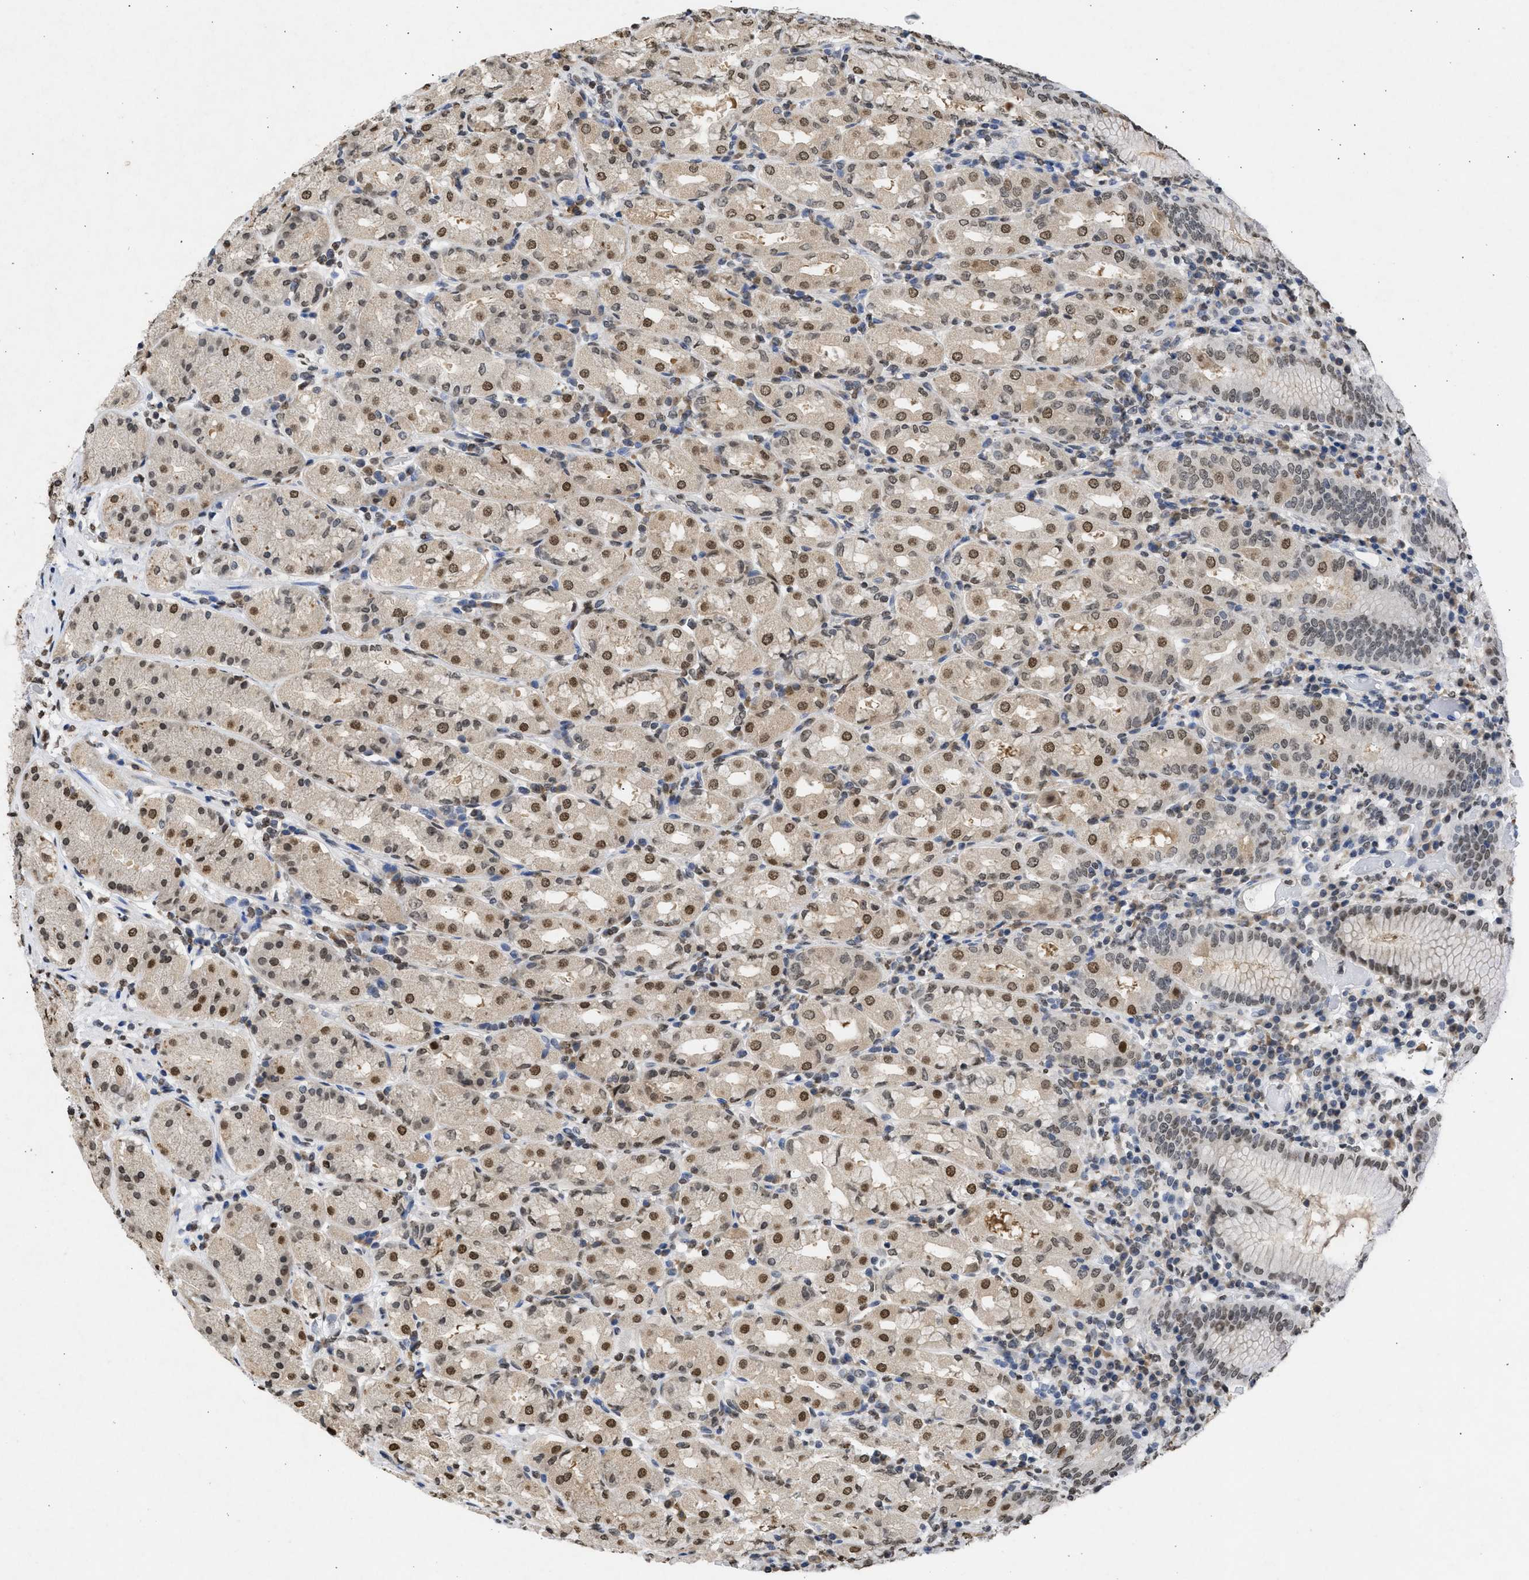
{"staining": {"intensity": "moderate", "quantity": "25%-75%", "location": "cytoplasmic/membranous,nuclear"}, "tissue": "stomach", "cell_type": "Glandular cells", "image_type": "normal", "snomed": [{"axis": "morphology", "description": "Normal tissue, NOS"}, {"axis": "topography", "description": "Stomach"}, {"axis": "topography", "description": "Stomach, lower"}], "caption": "Immunohistochemical staining of unremarkable stomach displays medium levels of moderate cytoplasmic/membranous,nuclear positivity in approximately 25%-75% of glandular cells.", "gene": "NUP35", "patient": {"sex": "female", "age": 56}}